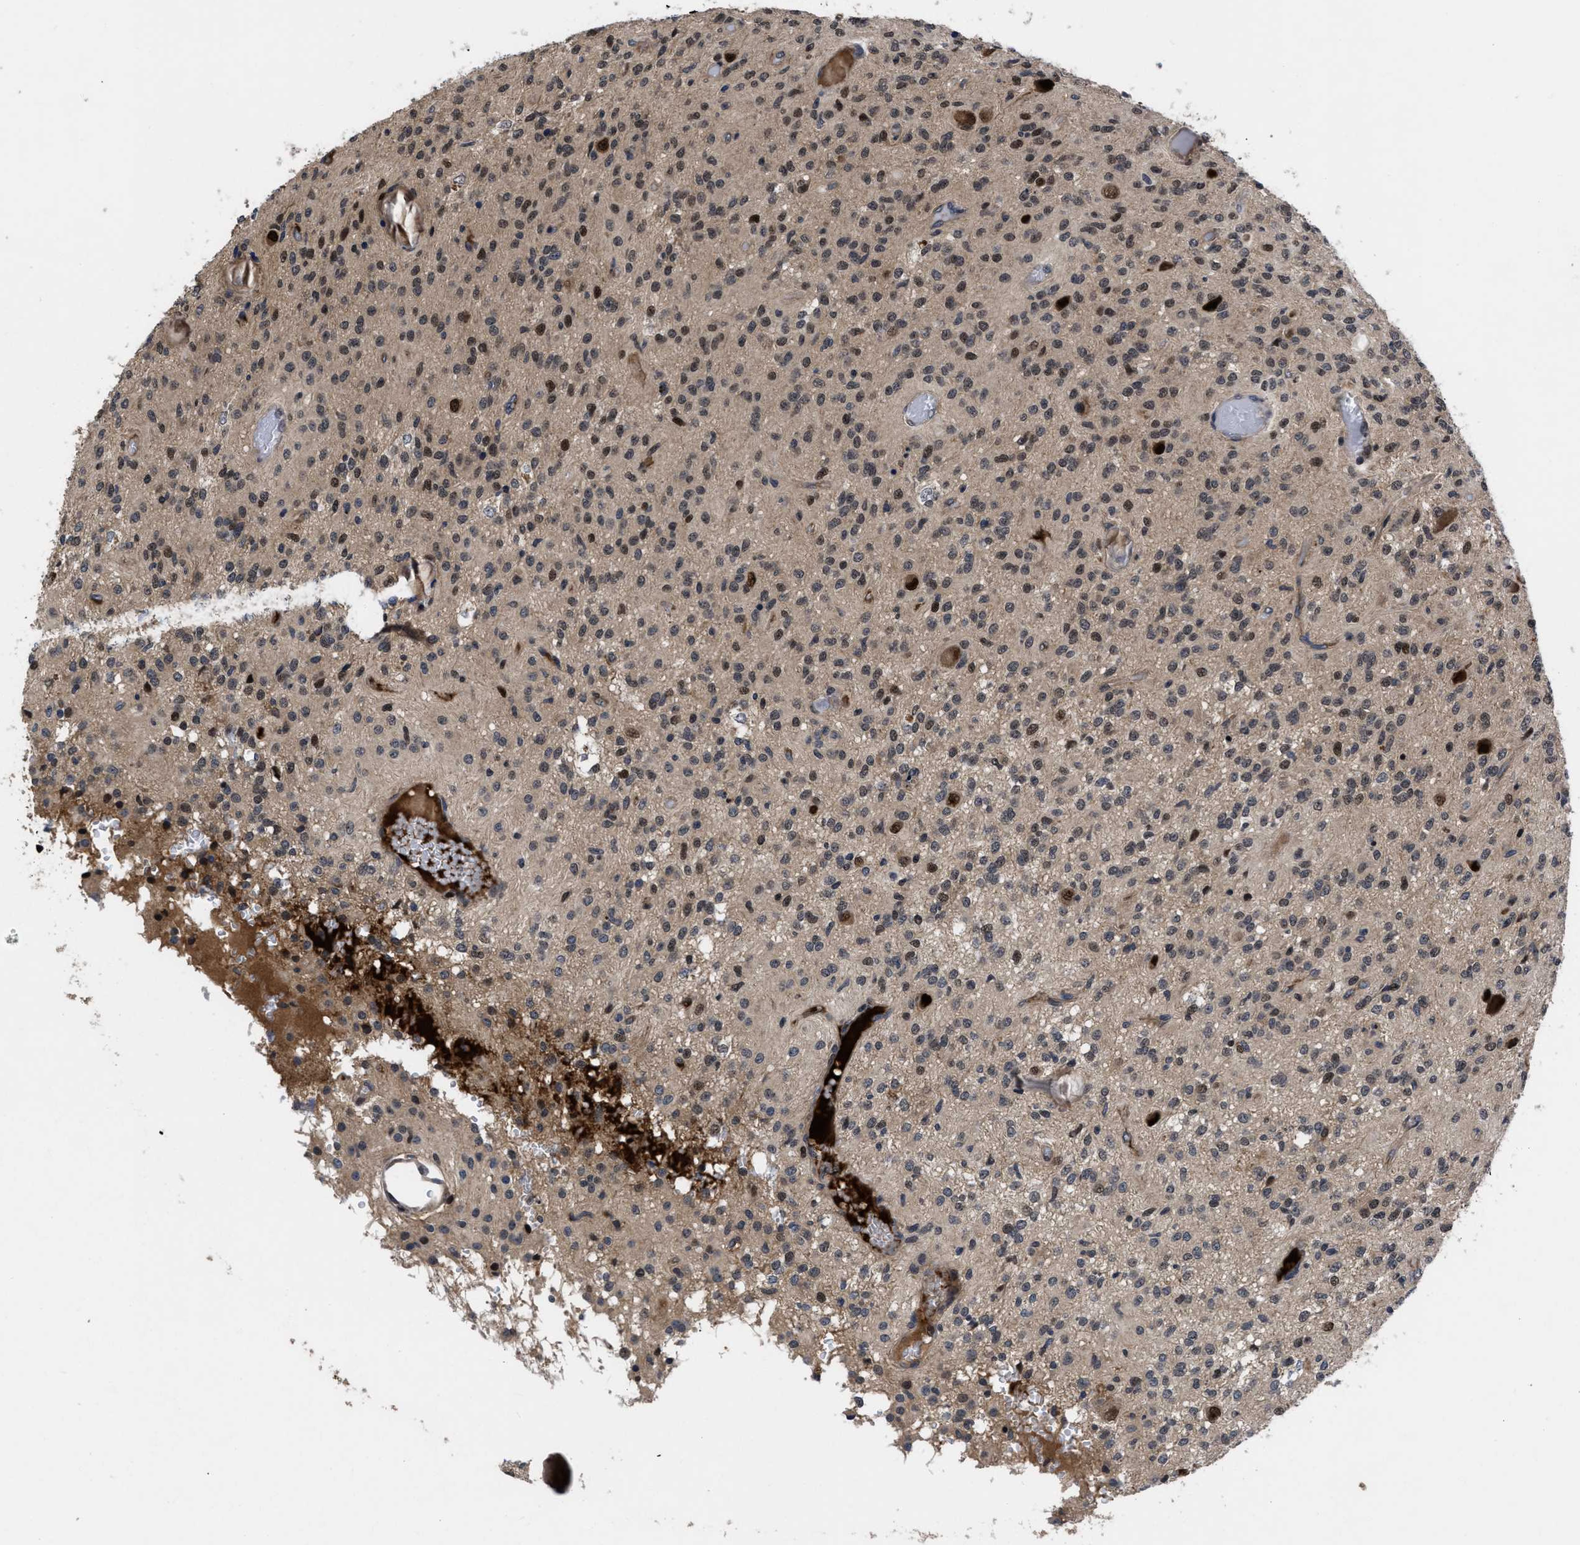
{"staining": {"intensity": "moderate", "quantity": "25%-75%", "location": "nuclear"}, "tissue": "glioma", "cell_type": "Tumor cells", "image_type": "cancer", "snomed": [{"axis": "morphology", "description": "Glioma, malignant, High grade"}, {"axis": "topography", "description": "Brain"}], "caption": "The photomicrograph exhibits staining of glioma, revealing moderate nuclear protein staining (brown color) within tumor cells.", "gene": "FAM200A", "patient": {"sex": "female", "age": 59}}